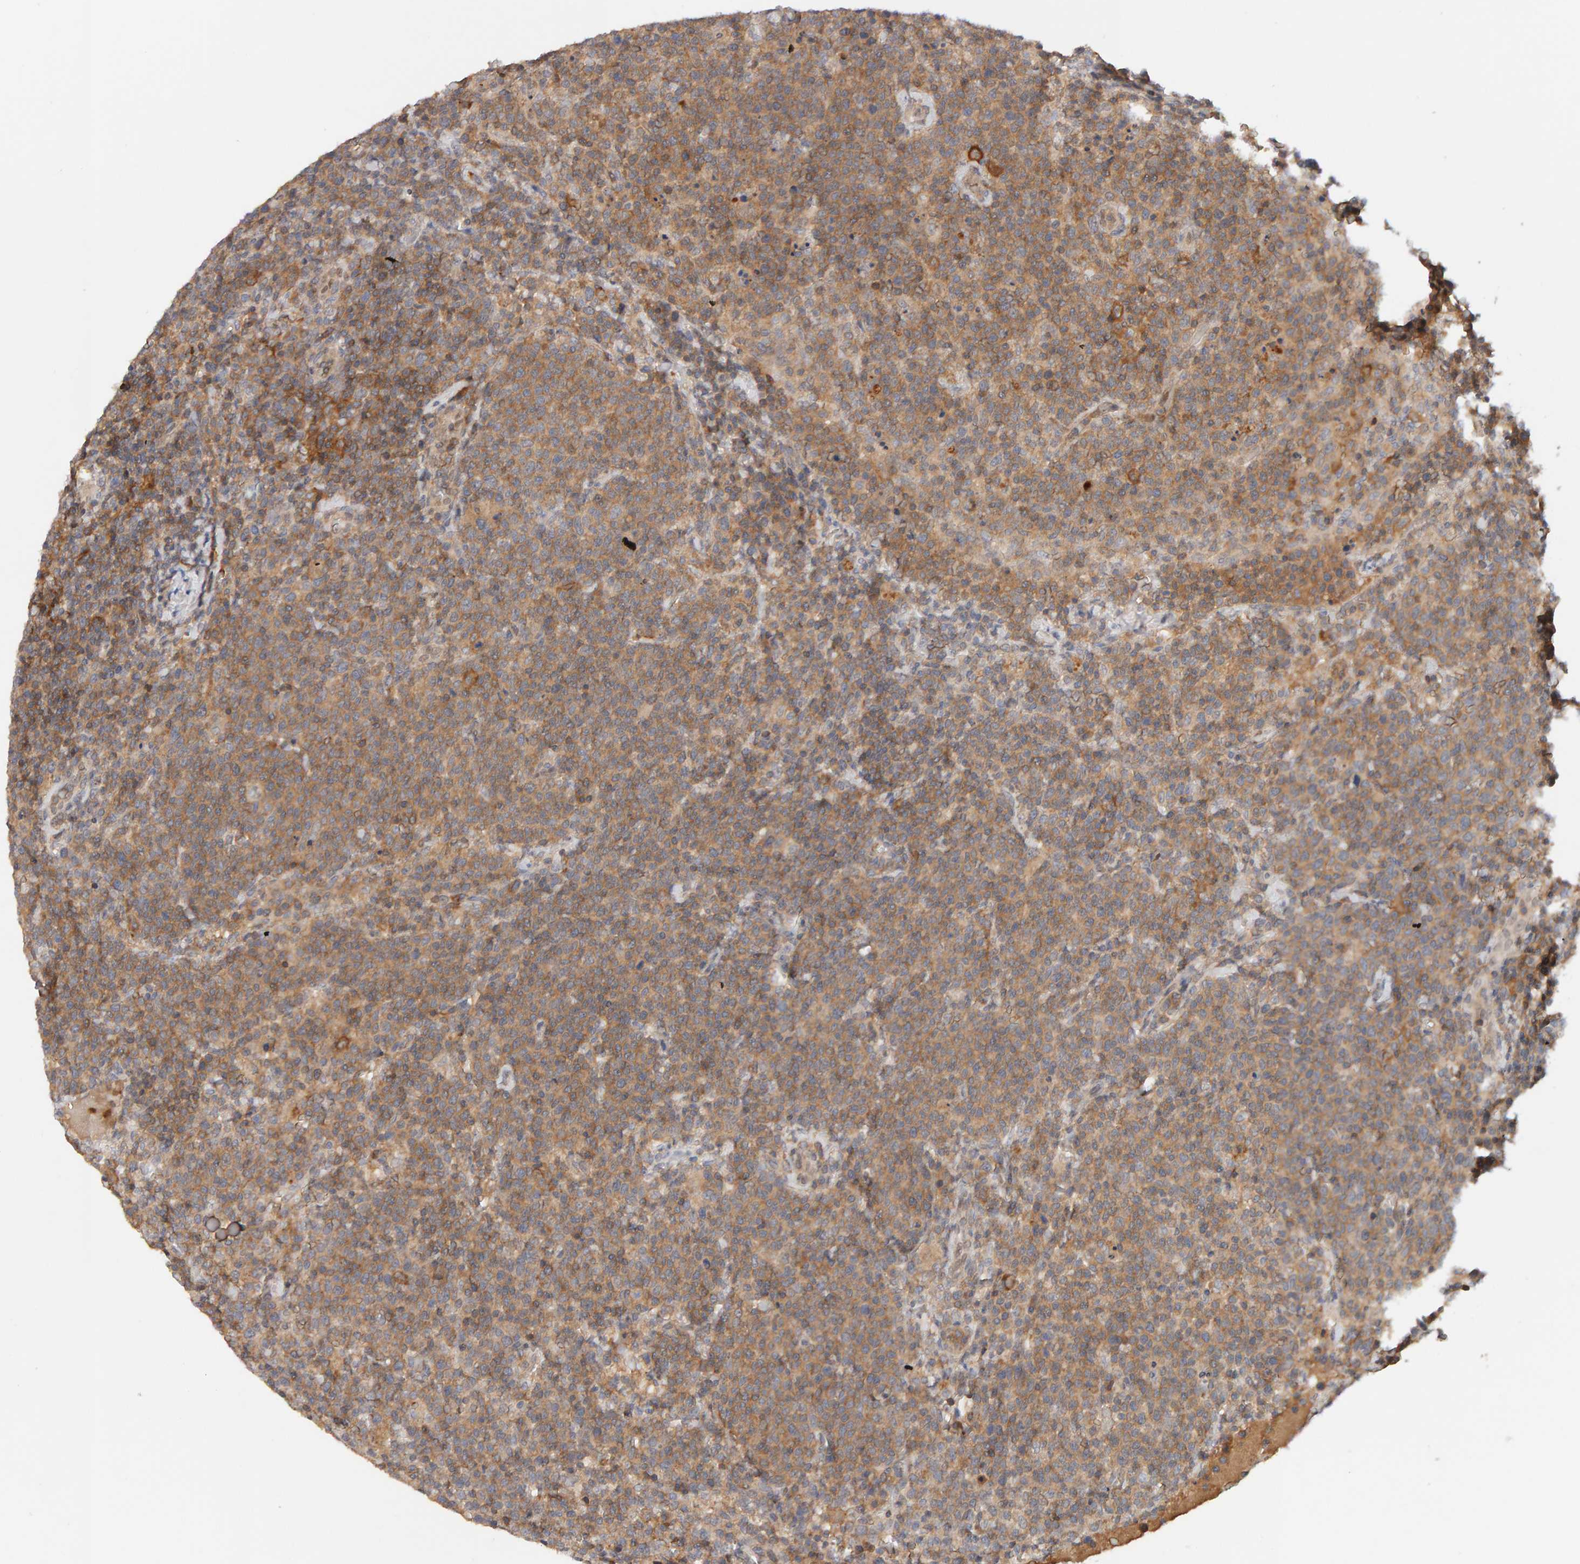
{"staining": {"intensity": "moderate", "quantity": "25%-75%", "location": "cytoplasmic/membranous"}, "tissue": "lymphoma", "cell_type": "Tumor cells", "image_type": "cancer", "snomed": [{"axis": "morphology", "description": "Malignant lymphoma, non-Hodgkin's type, High grade"}, {"axis": "topography", "description": "Lymph node"}], "caption": "Approximately 25%-75% of tumor cells in lymphoma display moderate cytoplasmic/membranous protein positivity as visualized by brown immunohistochemical staining.", "gene": "NUDCD1", "patient": {"sex": "male", "age": 61}}